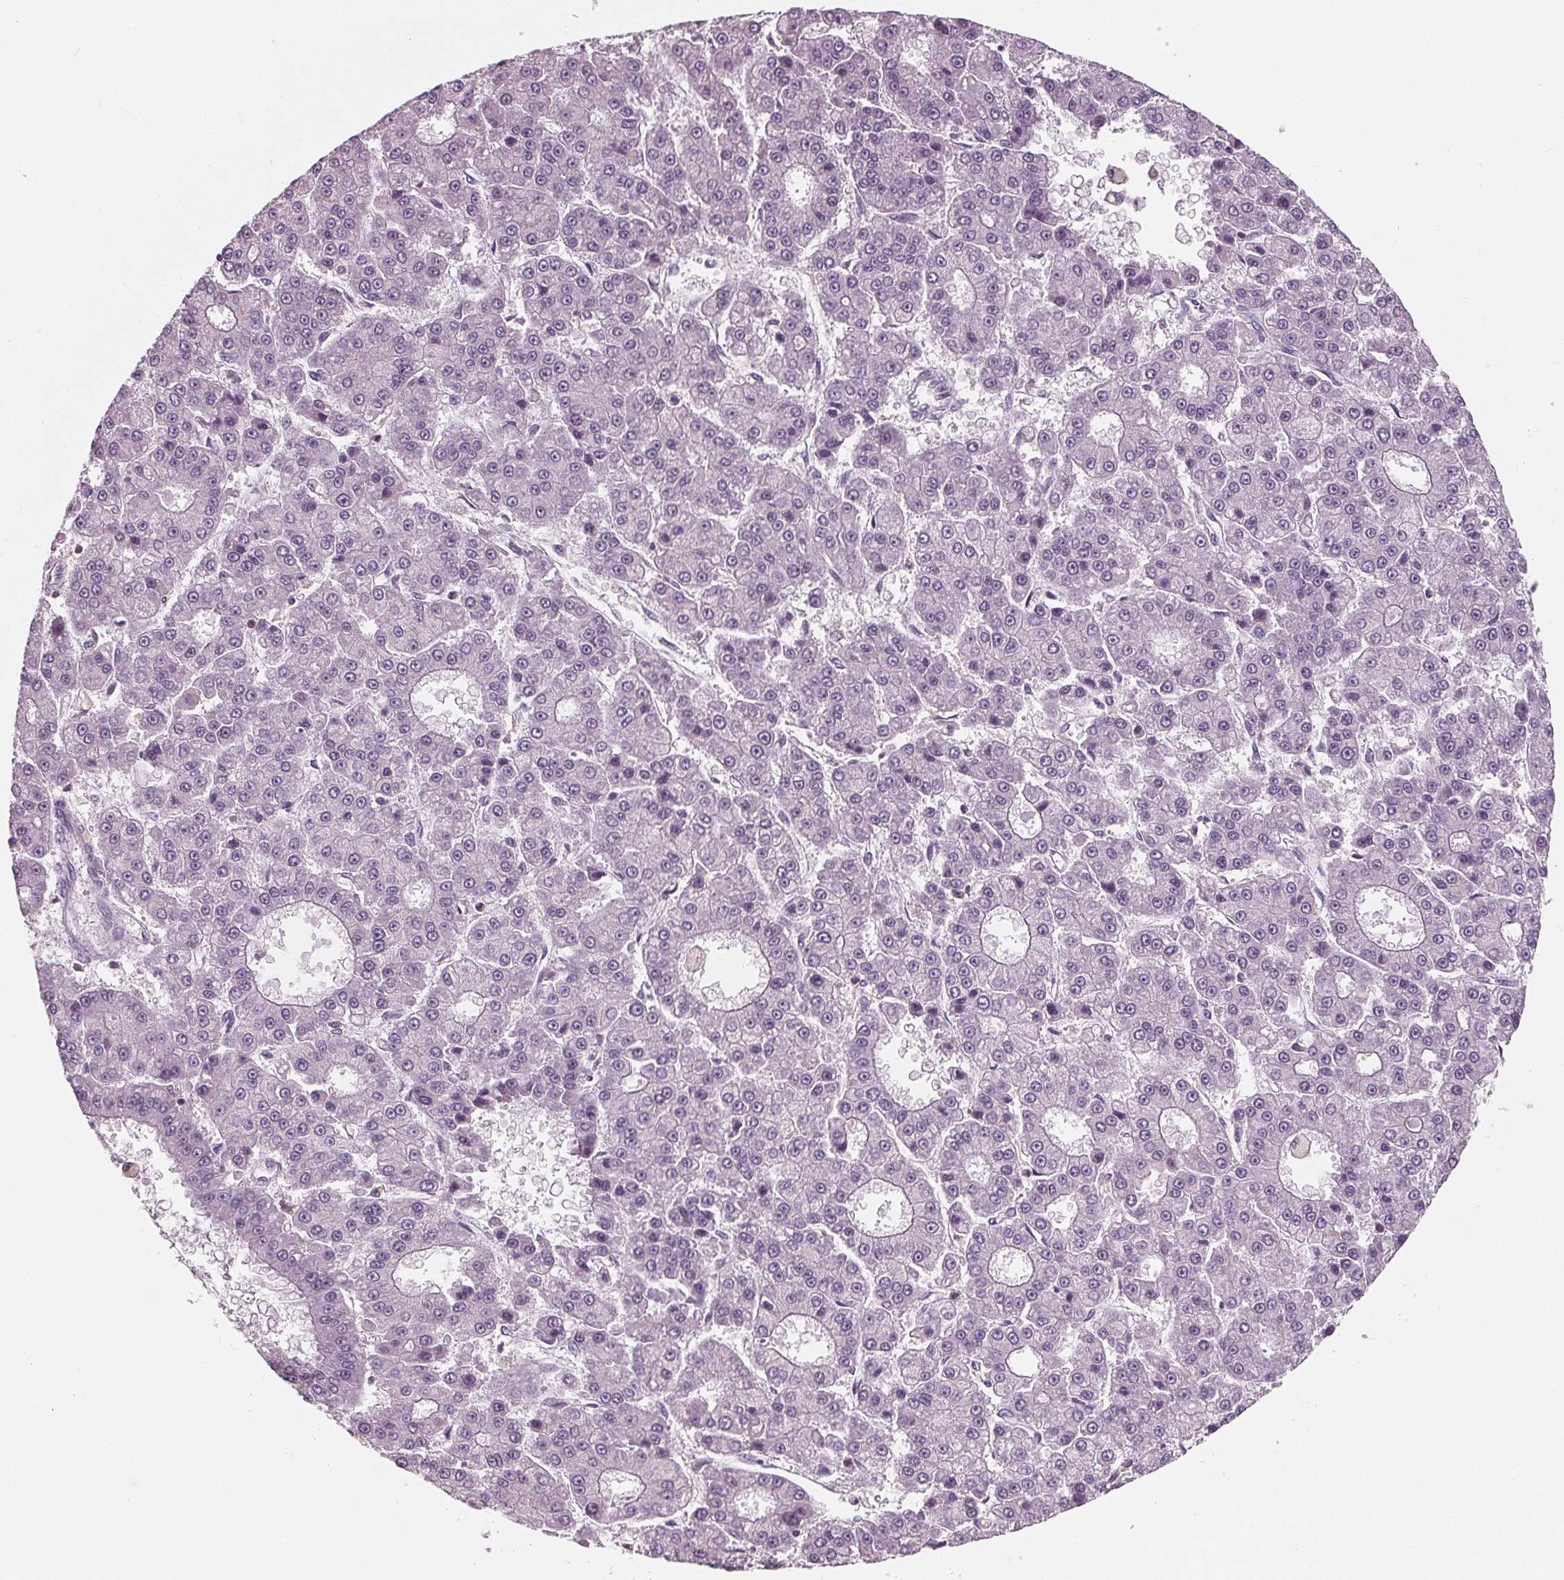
{"staining": {"intensity": "negative", "quantity": "none", "location": "none"}, "tissue": "liver cancer", "cell_type": "Tumor cells", "image_type": "cancer", "snomed": [{"axis": "morphology", "description": "Carcinoma, Hepatocellular, NOS"}, {"axis": "topography", "description": "Liver"}], "caption": "Human liver cancer stained for a protein using IHC shows no staining in tumor cells.", "gene": "ARHGAP25", "patient": {"sex": "male", "age": 70}}